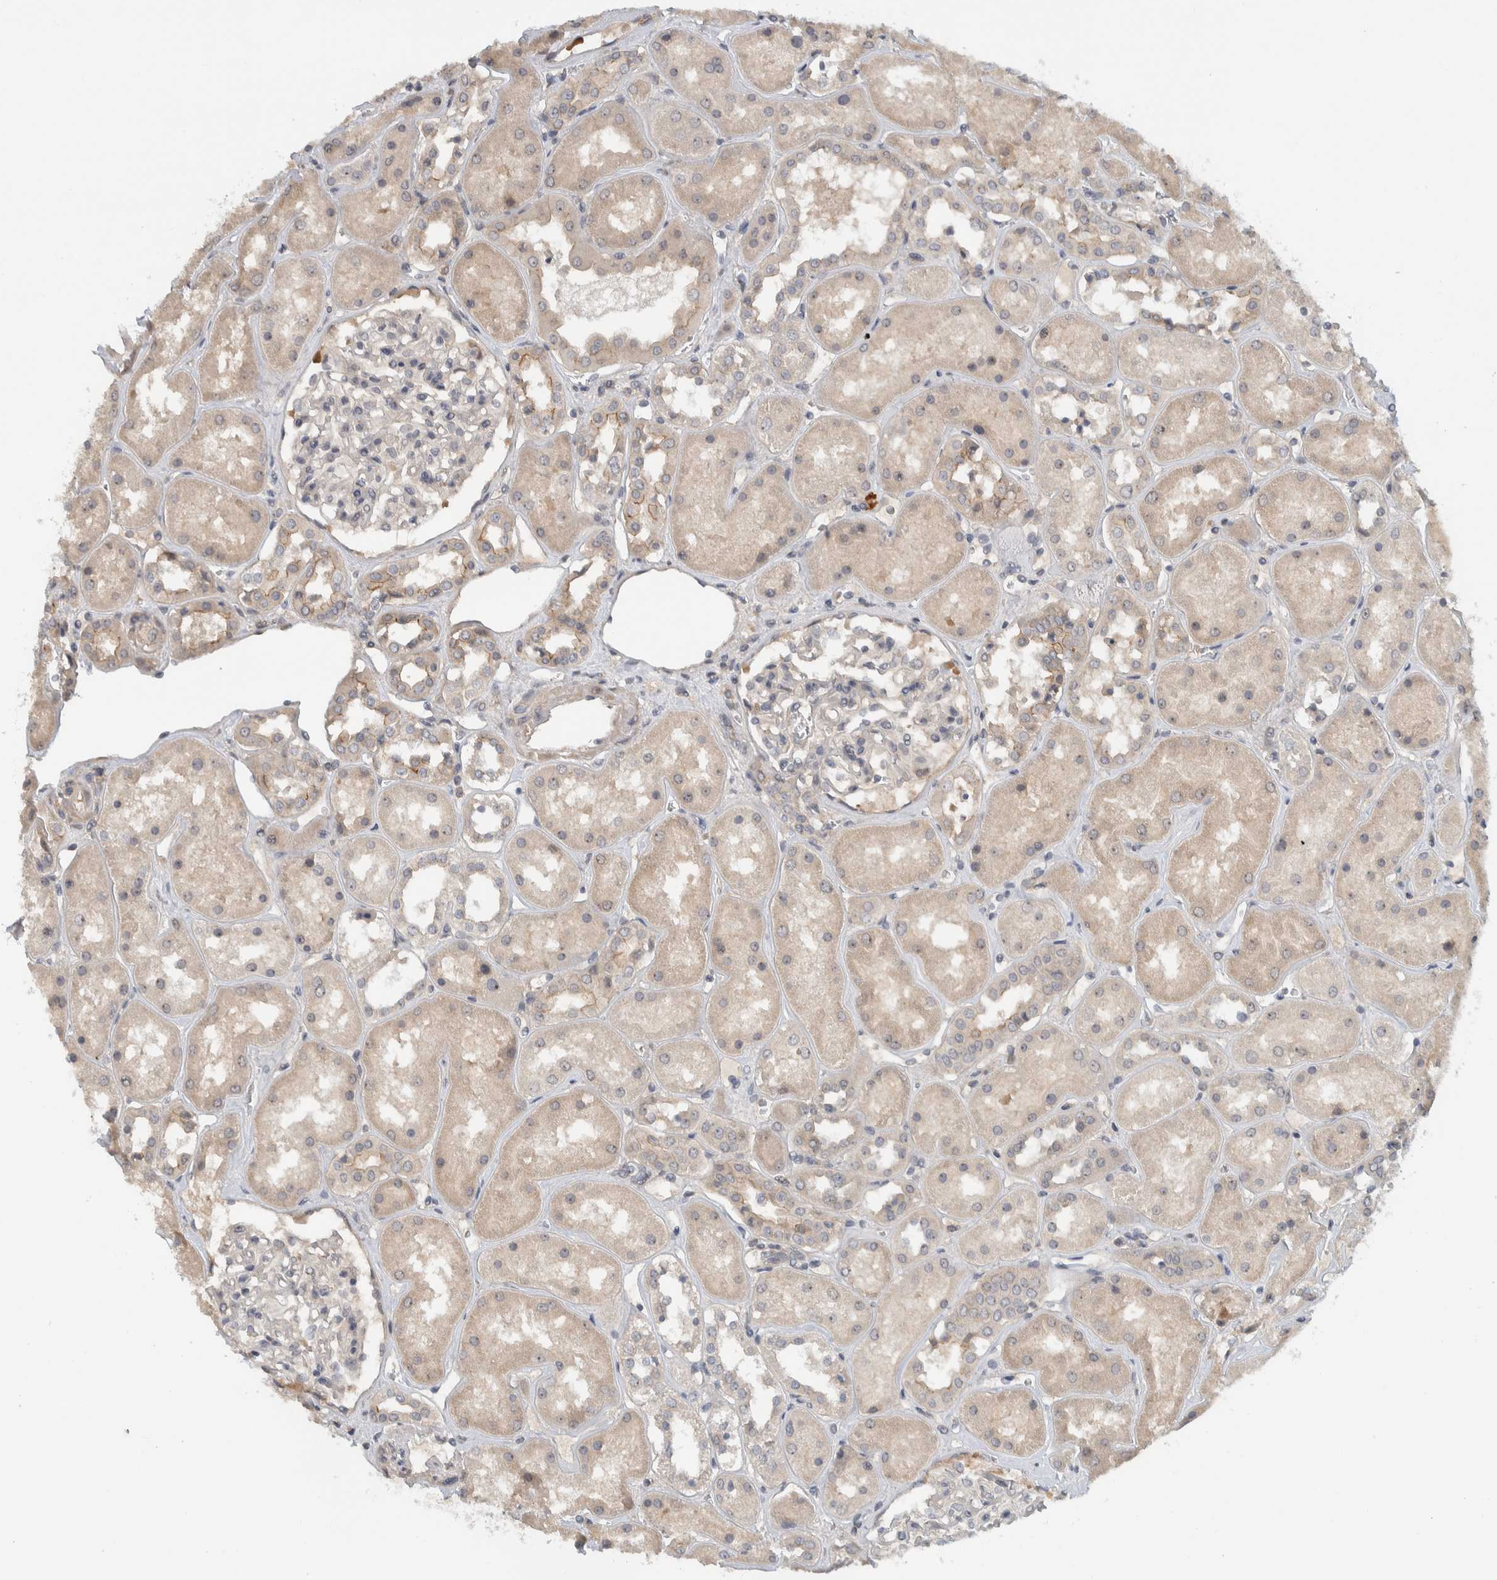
{"staining": {"intensity": "negative", "quantity": "none", "location": "none"}, "tissue": "kidney", "cell_type": "Cells in glomeruli", "image_type": "normal", "snomed": [{"axis": "morphology", "description": "Normal tissue, NOS"}, {"axis": "topography", "description": "Kidney"}], "caption": "Immunohistochemistry of unremarkable kidney reveals no staining in cells in glomeruli. The staining is performed using DAB (3,3'-diaminobenzidine) brown chromogen with nuclei counter-stained in using hematoxylin.", "gene": "MPRIP", "patient": {"sex": "male", "age": 70}}